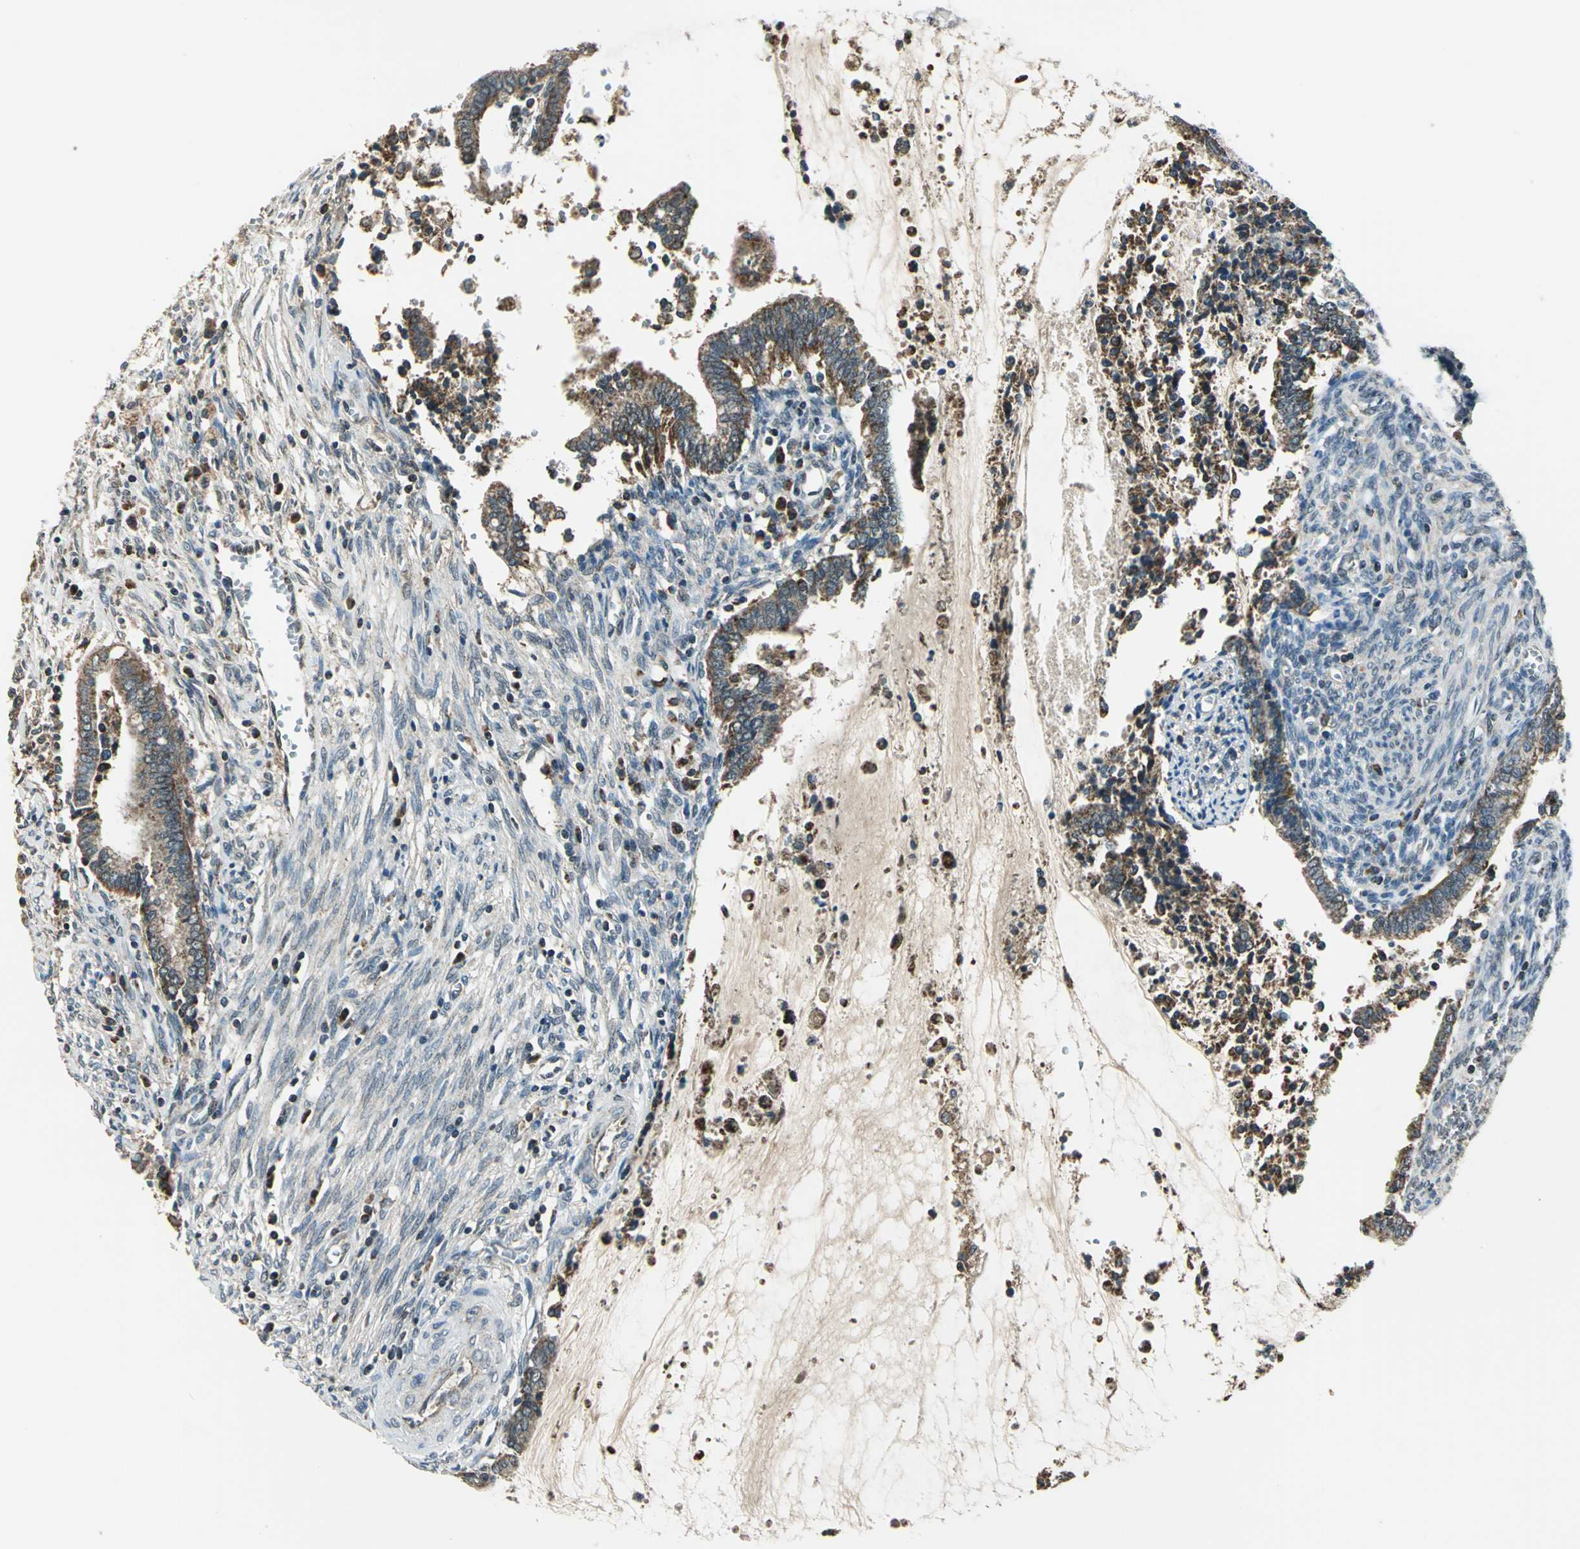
{"staining": {"intensity": "moderate", "quantity": ">75%", "location": "cytoplasmic/membranous"}, "tissue": "cervical cancer", "cell_type": "Tumor cells", "image_type": "cancer", "snomed": [{"axis": "morphology", "description": "Adenocarcinoma, NOS"}, {"axis": "topography", "description": "Cervix"}], "caption": "IHC (DAB) staining of human adenocarcinoma (cervical) shows moderate cytoplasmic/membranous protein positivity in about >75% of tumor cells.", "gene": "NUDT2", "patient": {"sex": "female", "age": 44}}